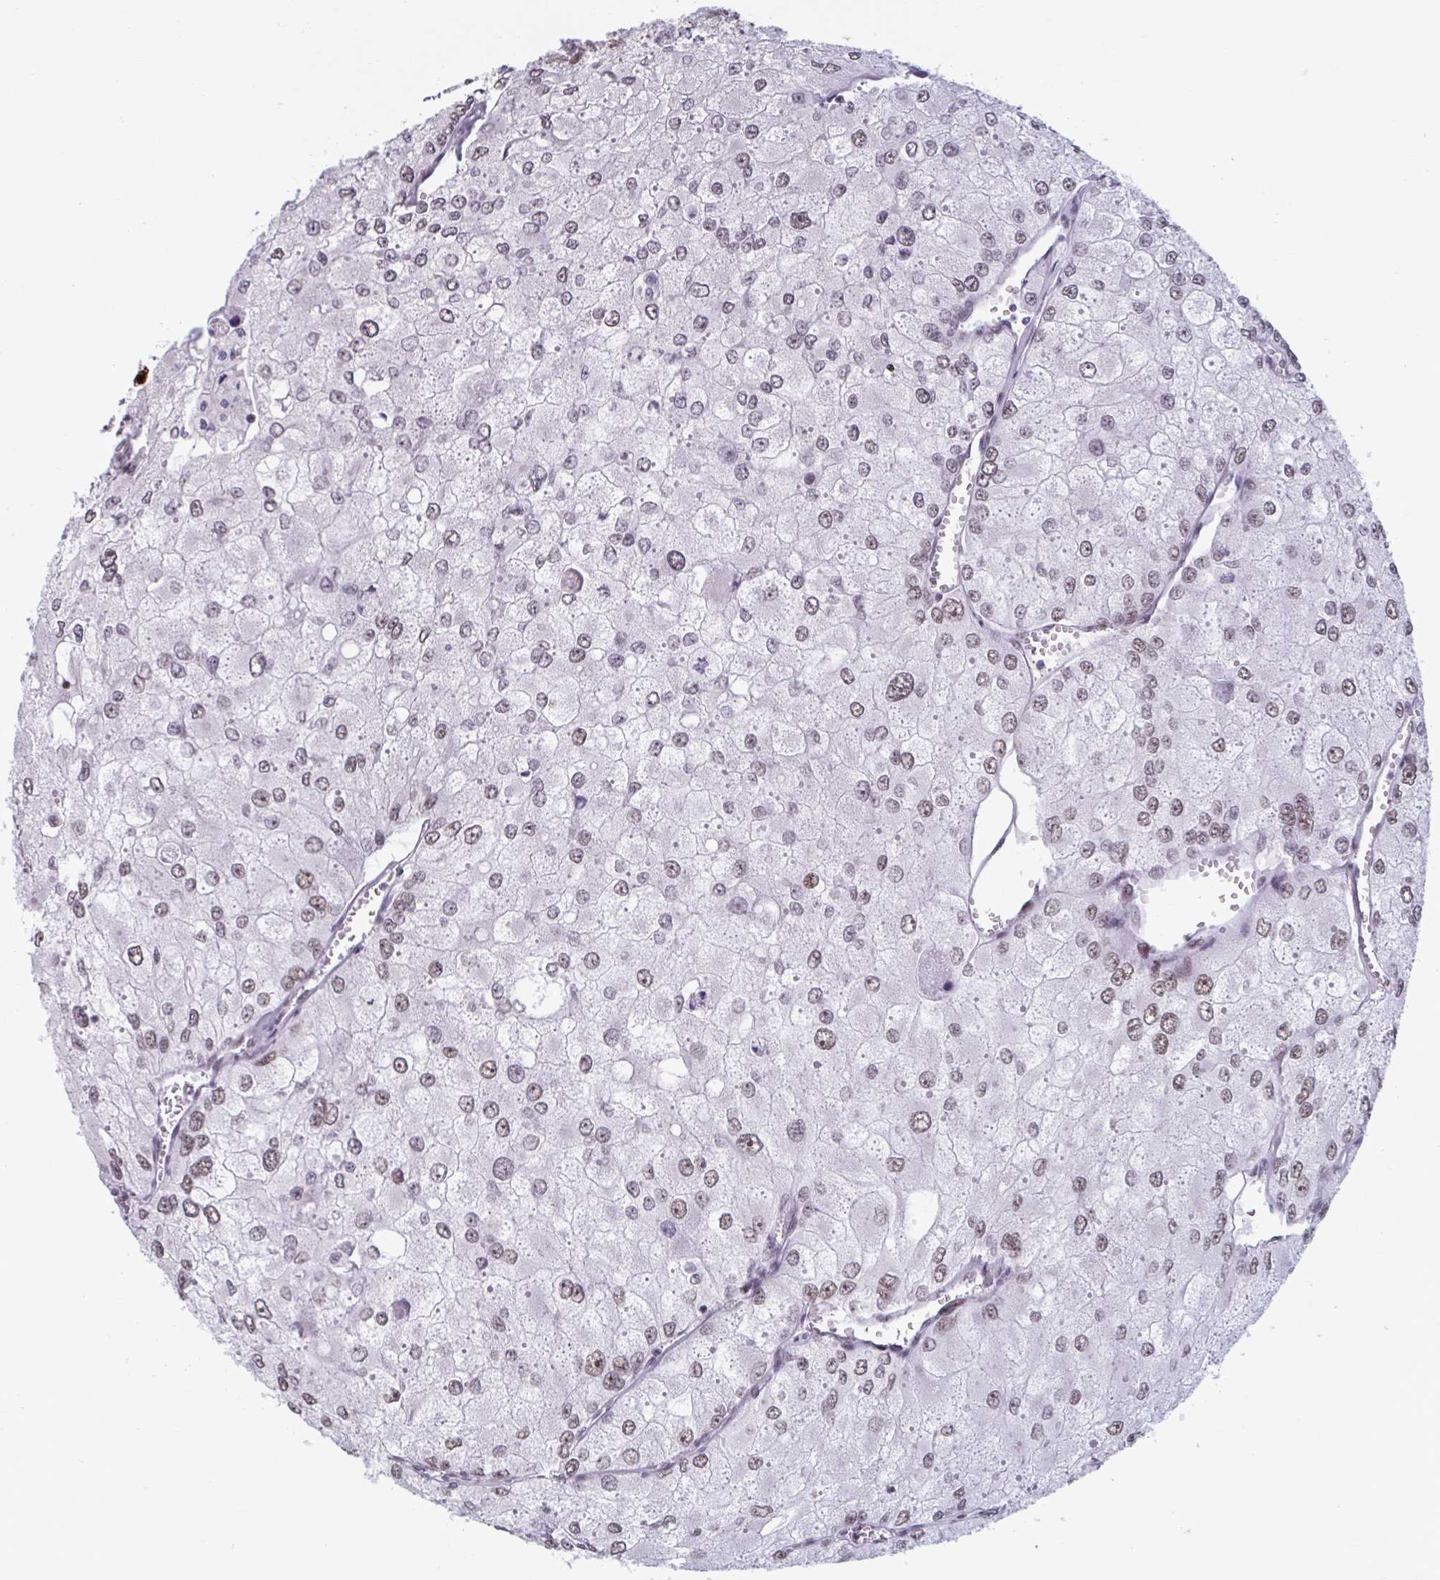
{"staining": {"intensity": "moderate", "quantity": ">75%", "location": "nuclear"}, "tissue": "renal cancer", "cell_type": "Tumor cells", "image_type": "cancer", "snomed": [{"axis": "morphology", "description": "Adenocarcinoma, NOS"}, {"axis": "topography", "description": "Kidney"}], "caption": "A micrograph of renal cancer stained for a protein reveals moderate nuclear brown staining in tumor cells. (Stains: DAB (3,3'-diaminobenzidine) in brown, nuclei in blue, Microscopy: brightfield microscopy at high magnification).", "gene": "HSD17B6", "patient": {"sex": "female", "age": 70}}